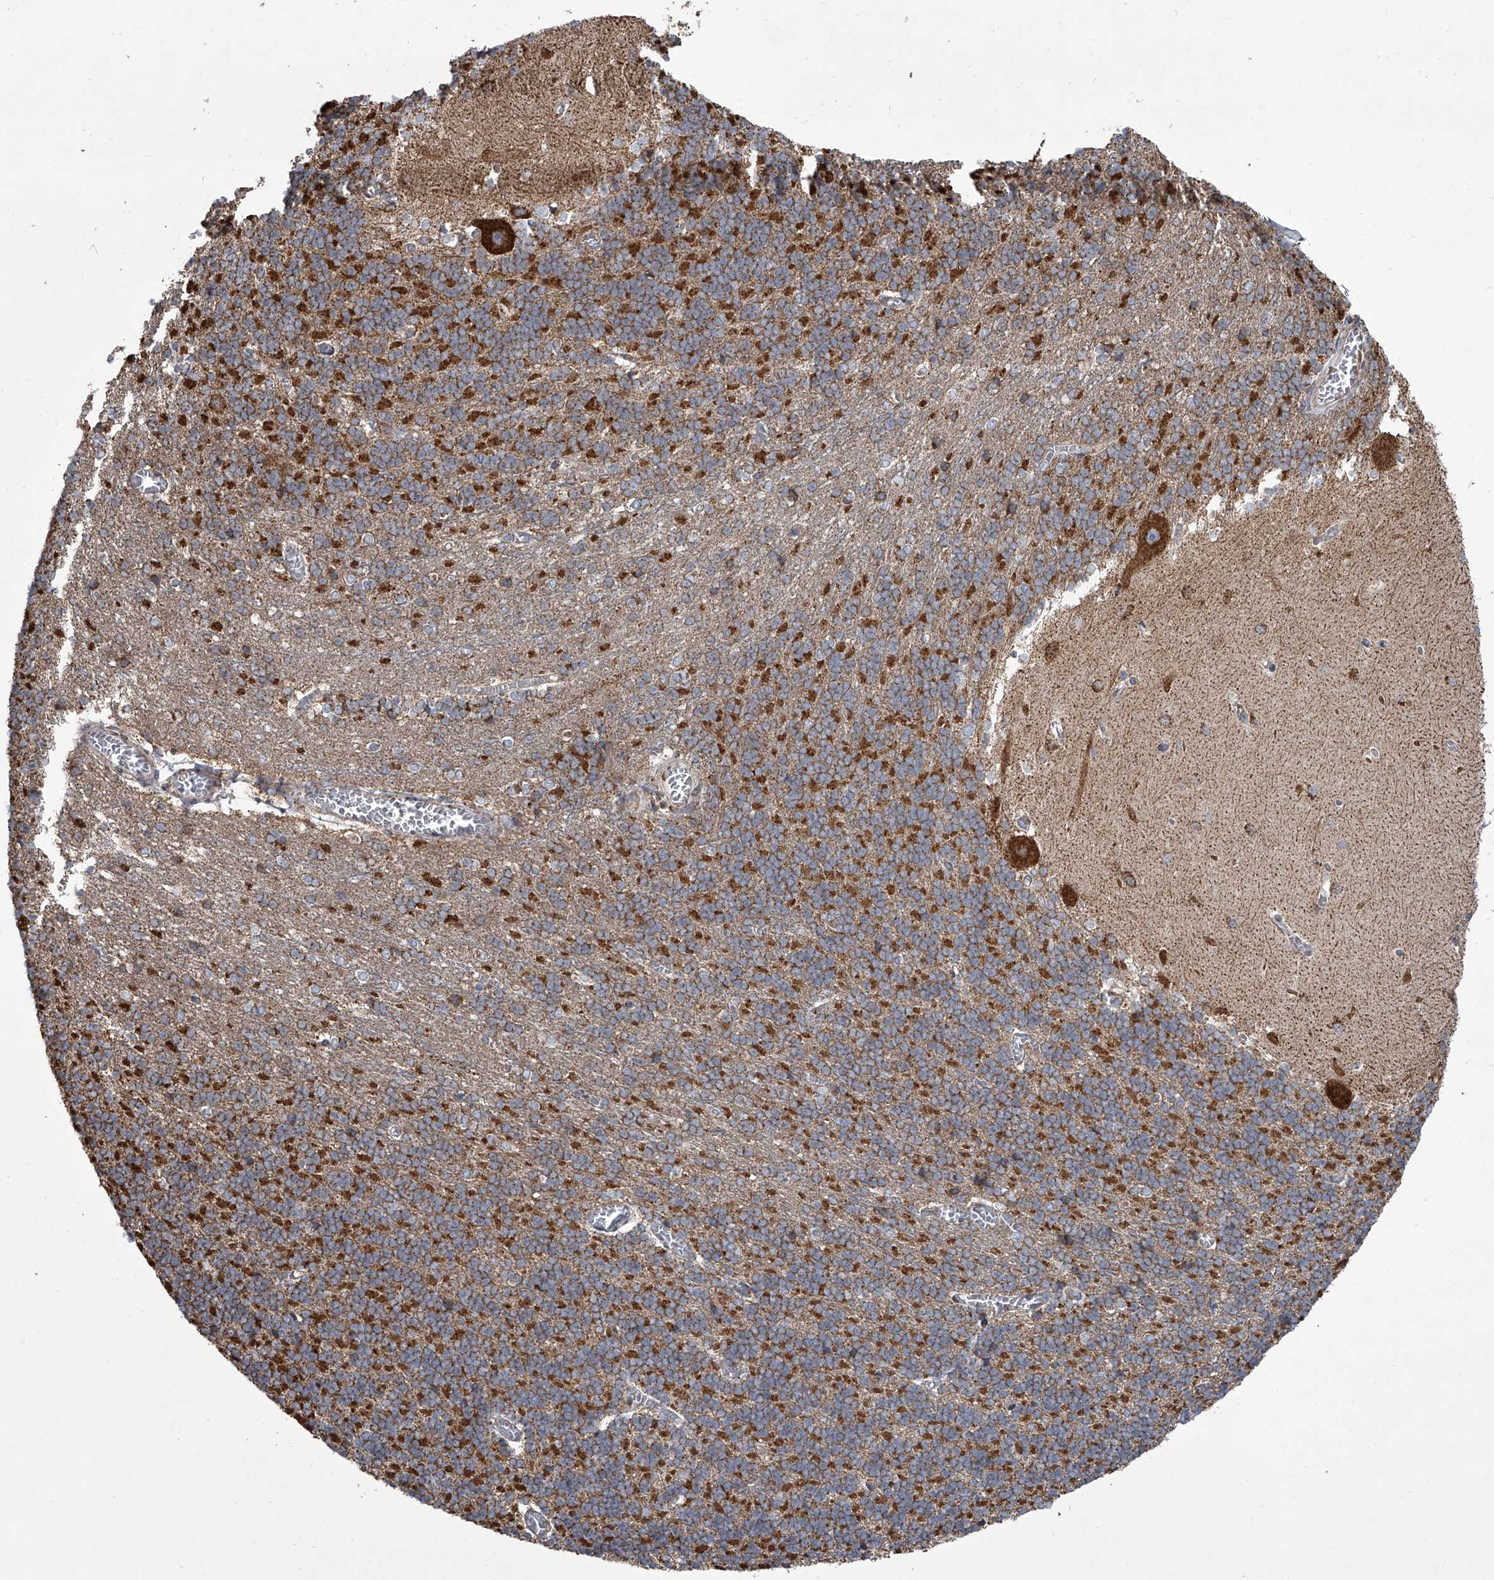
{"staining": {"intensity": "strong", "quantity": ">75%", "location": "cytoplasmic/membranous"}, "tissue": "cerebellum", "cell_type": "Cells in granular layer", "image_type": "normal", "snomed": [{"axis": "morphology", "description": "Normal tissue, NOS"}, {"axis": "topography", "description": "Cerebellum"}], "caption": "DAB immunohistochemical staining of benign human cerebellum reveals strong cytoplasmic/membranous protein expression in about >75% of cells in granular layer. (Stains: DAB in brown, nuclei in blue, Microscopy: brightfield microscopy at high magnification).", "gene": "ZC3H15", "patient": {"sex": "male", "age": 37}}